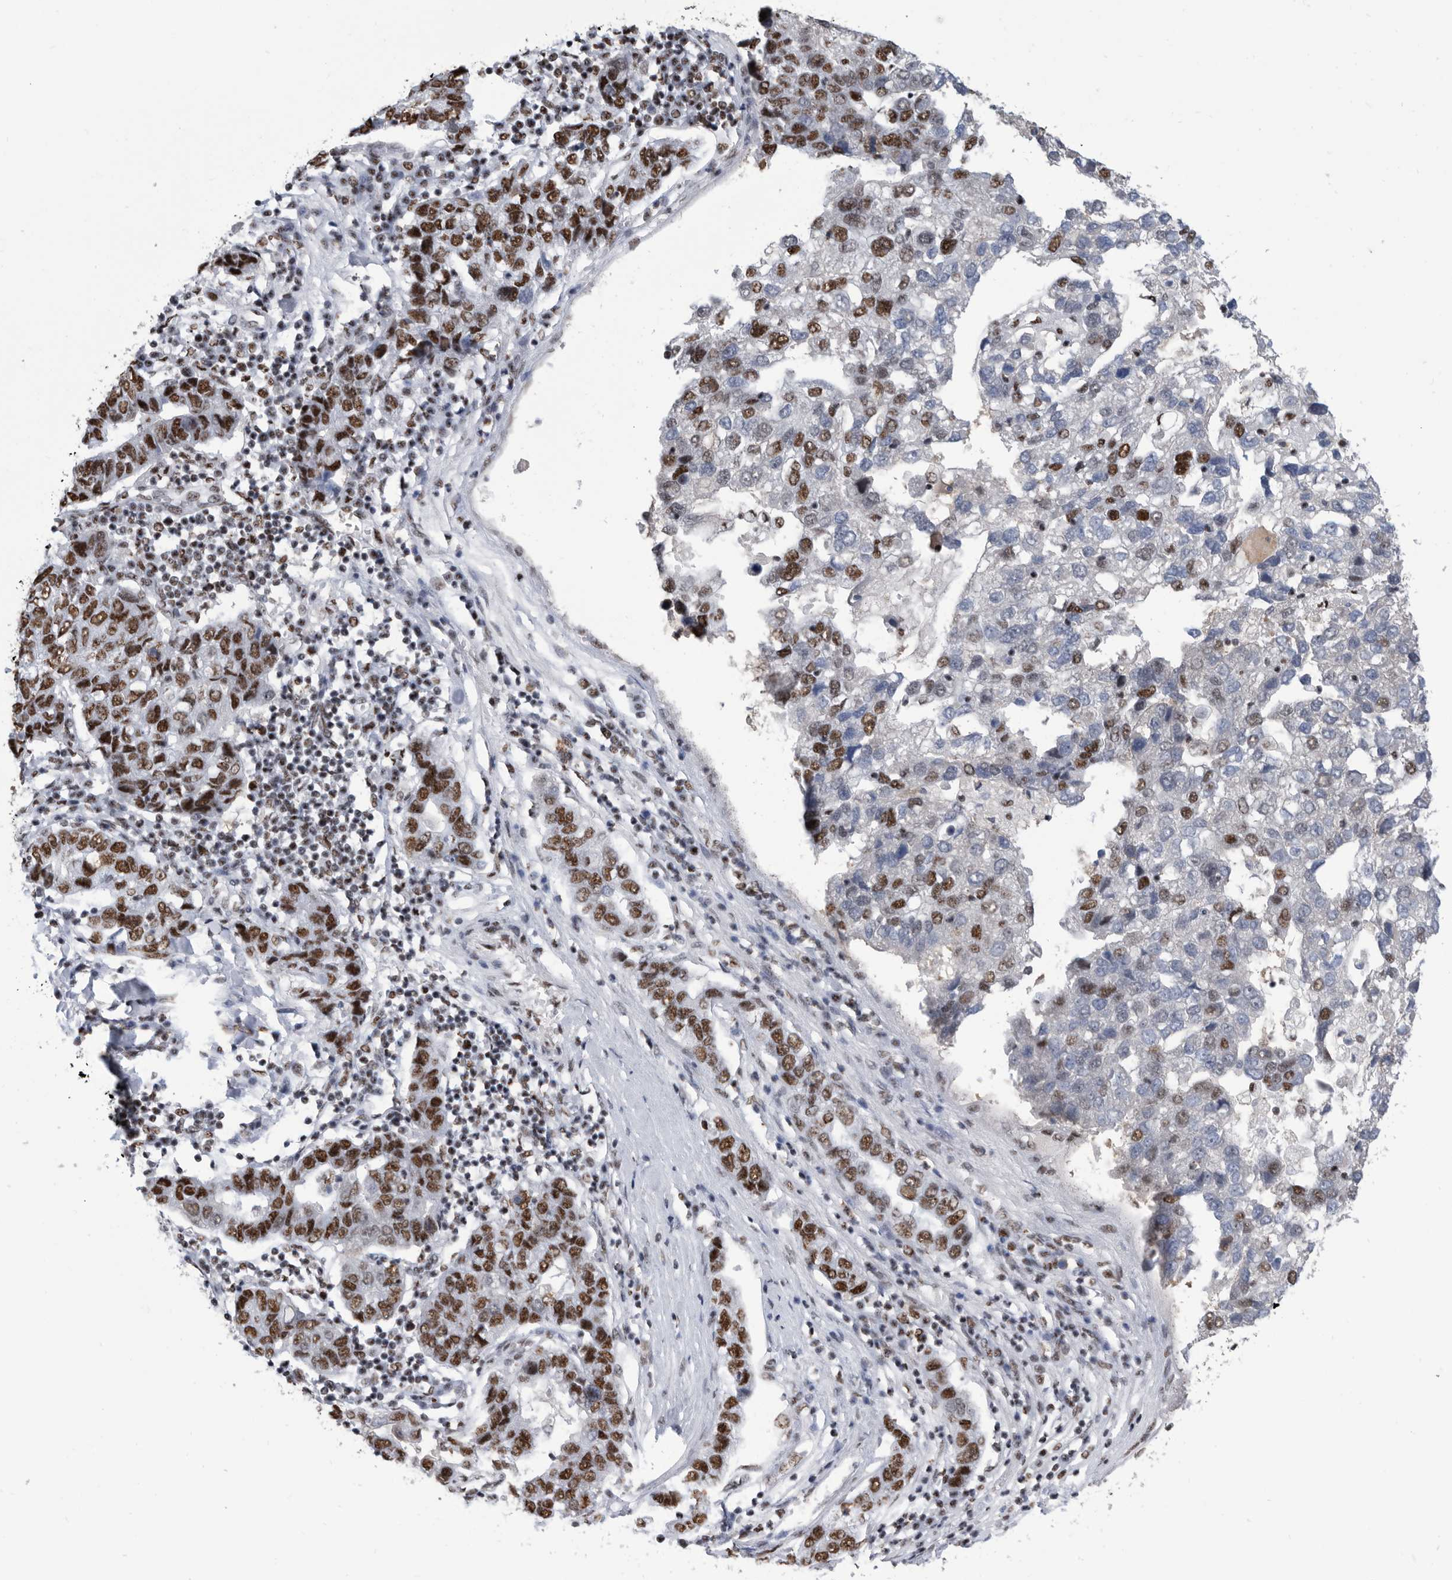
{"staining": {"intensity": "strong", "quantity": "25%-75%", "location": "nuclear"}, "tissue": "pancreatic cancer", "cell_type": "Tumor cells", "image_type": "cancer", "snomed": [{"axis": "morphology", "description": "Adenocarcinoma, NOS"}, {"axis": "topography", "description": "Pancreas"}], "caption": "Immunohistochemistry photomicrograph of neoplastic tissue: human adenocarcinoma (pancreatic) stained using IHC exhibits high levels of strong protein expression localized specifically in the nuclear of tumor cells, appearing as a nuclear brown color.", "gene": "SF3A1", "patient": {"sex": "female", "age": 61}}